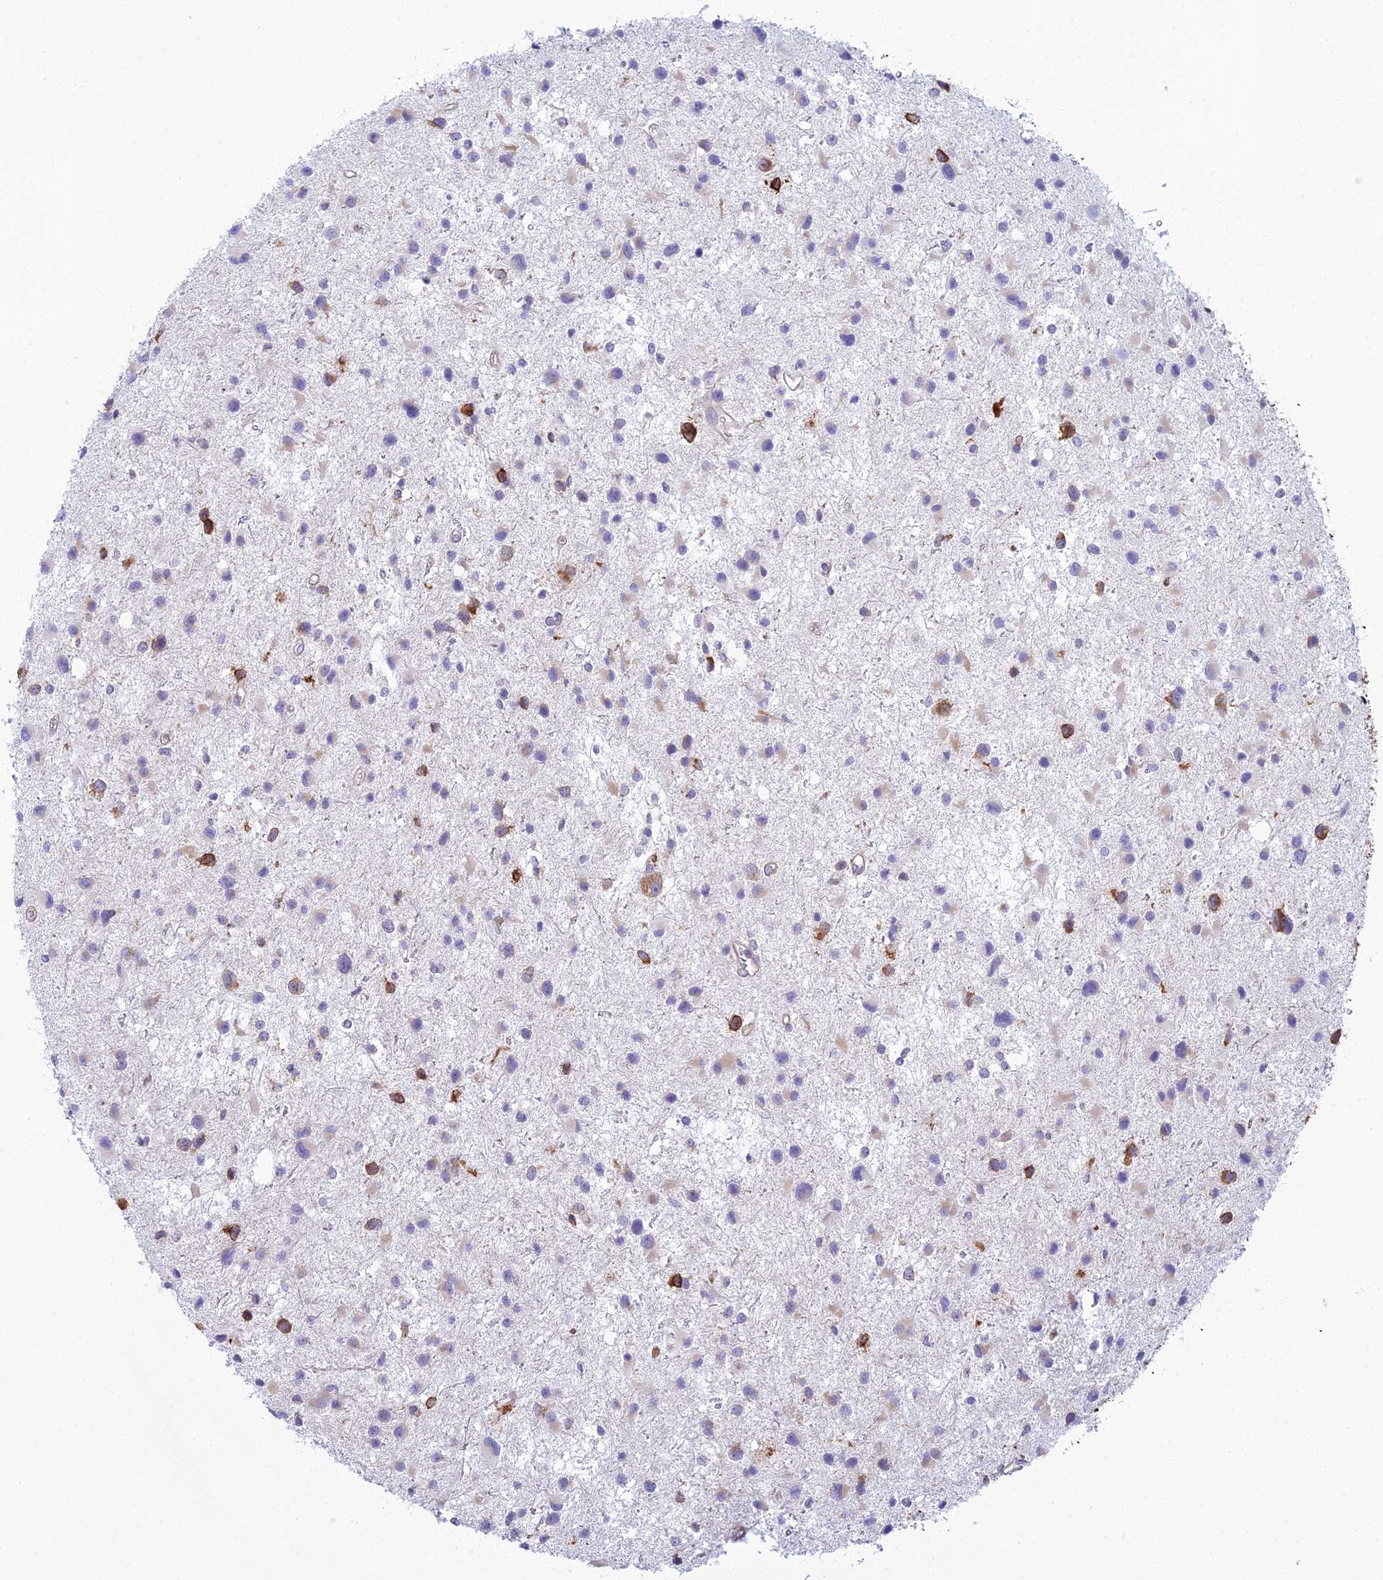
{"staining": {"intensity": "weak", "quantity": "25%-75%", "location": "cytoplasmic/membranous"}, "tissue": "glioma", "cell_type": "Tumor cells", "image_type": "cancer", "snomed": [{"axis": "morphology", "description": "Glioma, malignant, Low grade"}, {"axis": "topography", "description": "Brain"}], "caption": "This is an image of IHC staining of malignant glioma (low-grade), which shows weak positivity in the cytoplasmic/membranous of tumor cells.", "gene": "HM13", "patient": {"sex": "female", "age": 32}}